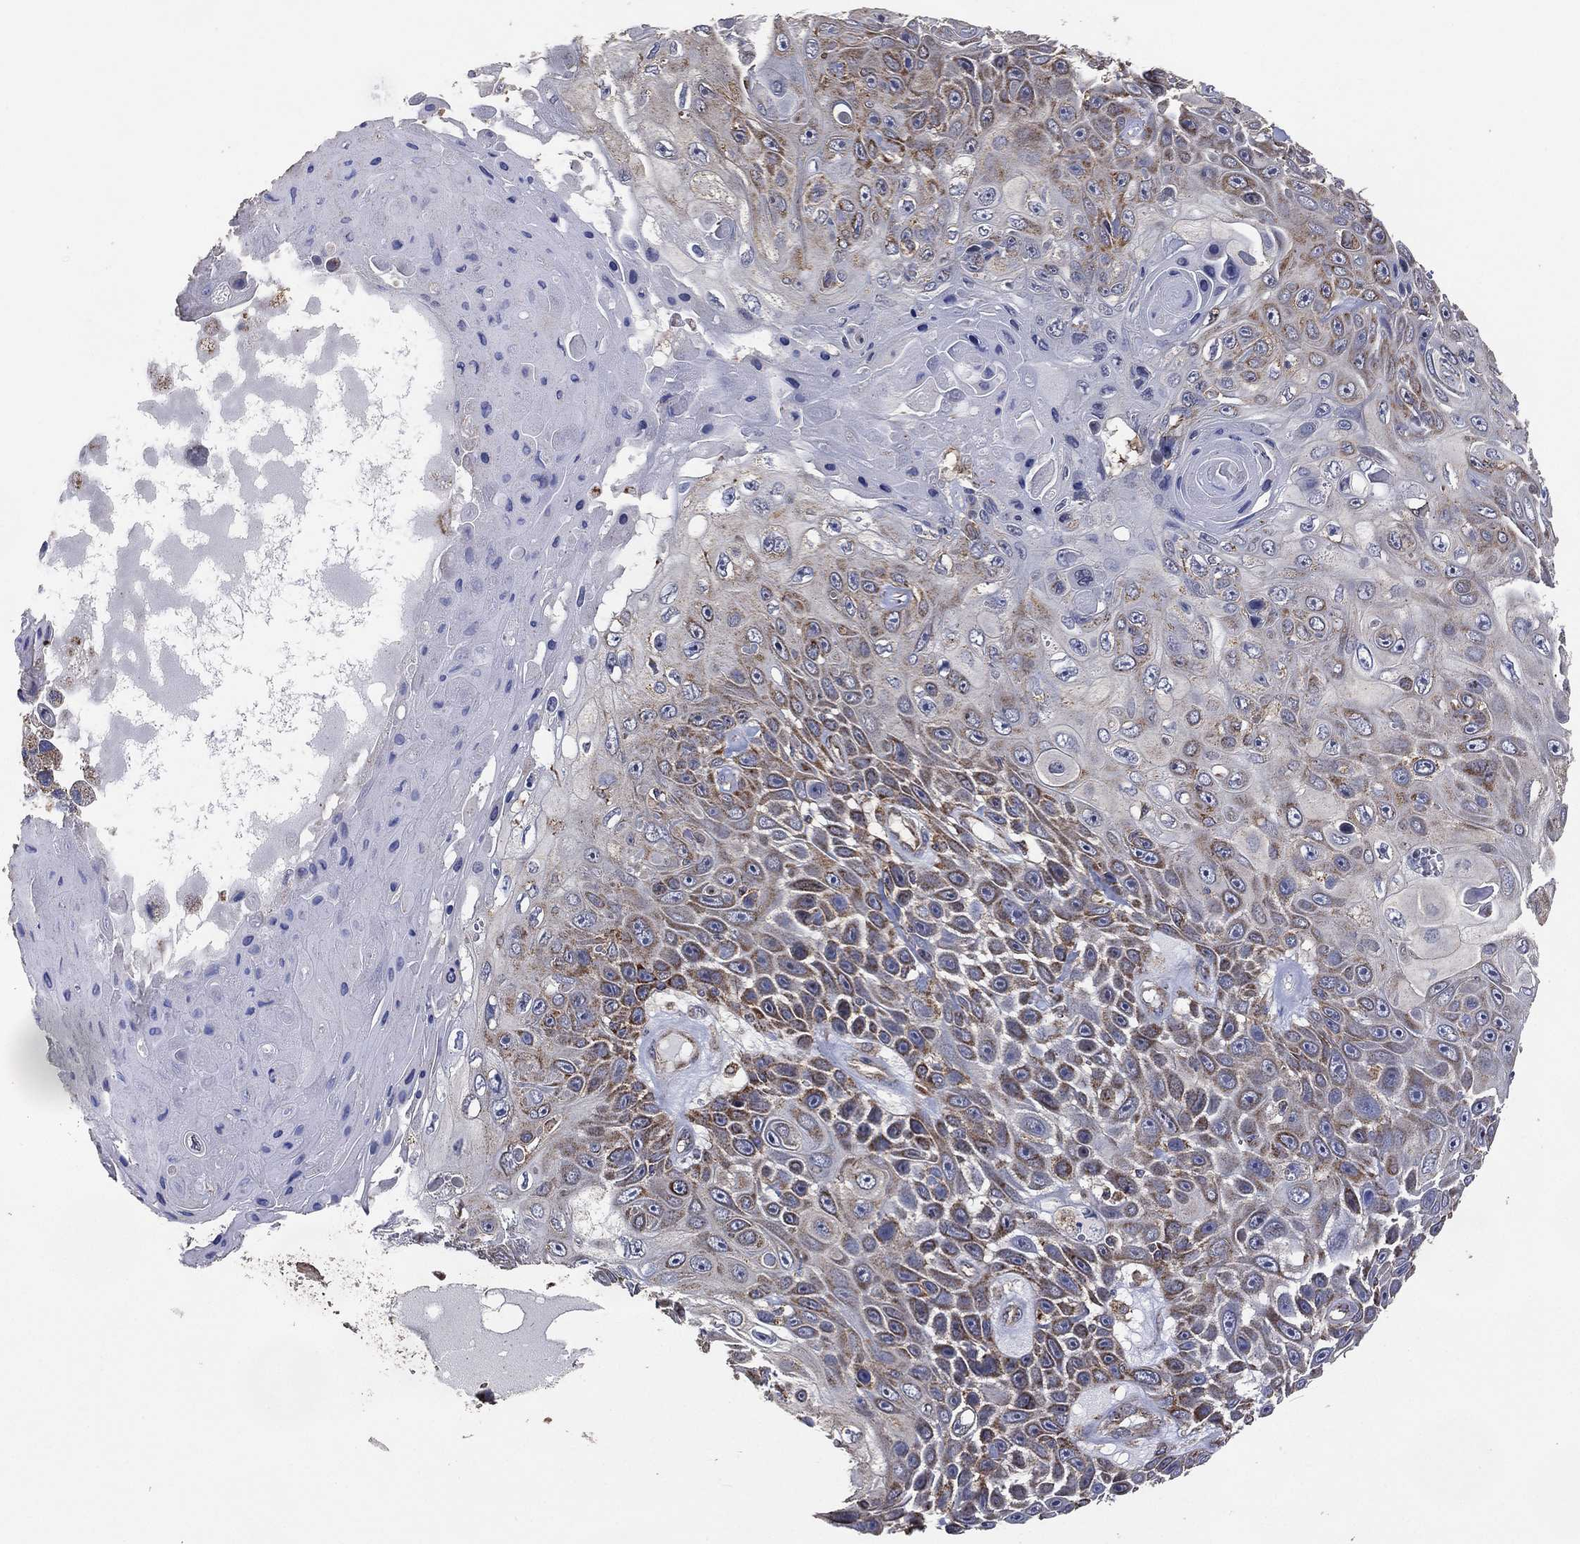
{"staining": {"intensity": "moderate", "quantity": "<25%", "location": "cytoplasmic/membranous"}, "tissue": "skin cancer", "cell_type": "Tumor cells", "image_type": "cancer", "snomed": [{"axis": "morphology", "description": "Squamous cell carcinoma, NOS"}, {"axis": "topography", "description": "Skin"}], "caption": "Skin cancer tissue shows moderate cytoplasmic/membranous positivity in about <25% of tumor cells, visualized by immunohistochemistry.", "gene": "LIMD1", "patient": {"sex": "male", "age": 82}}